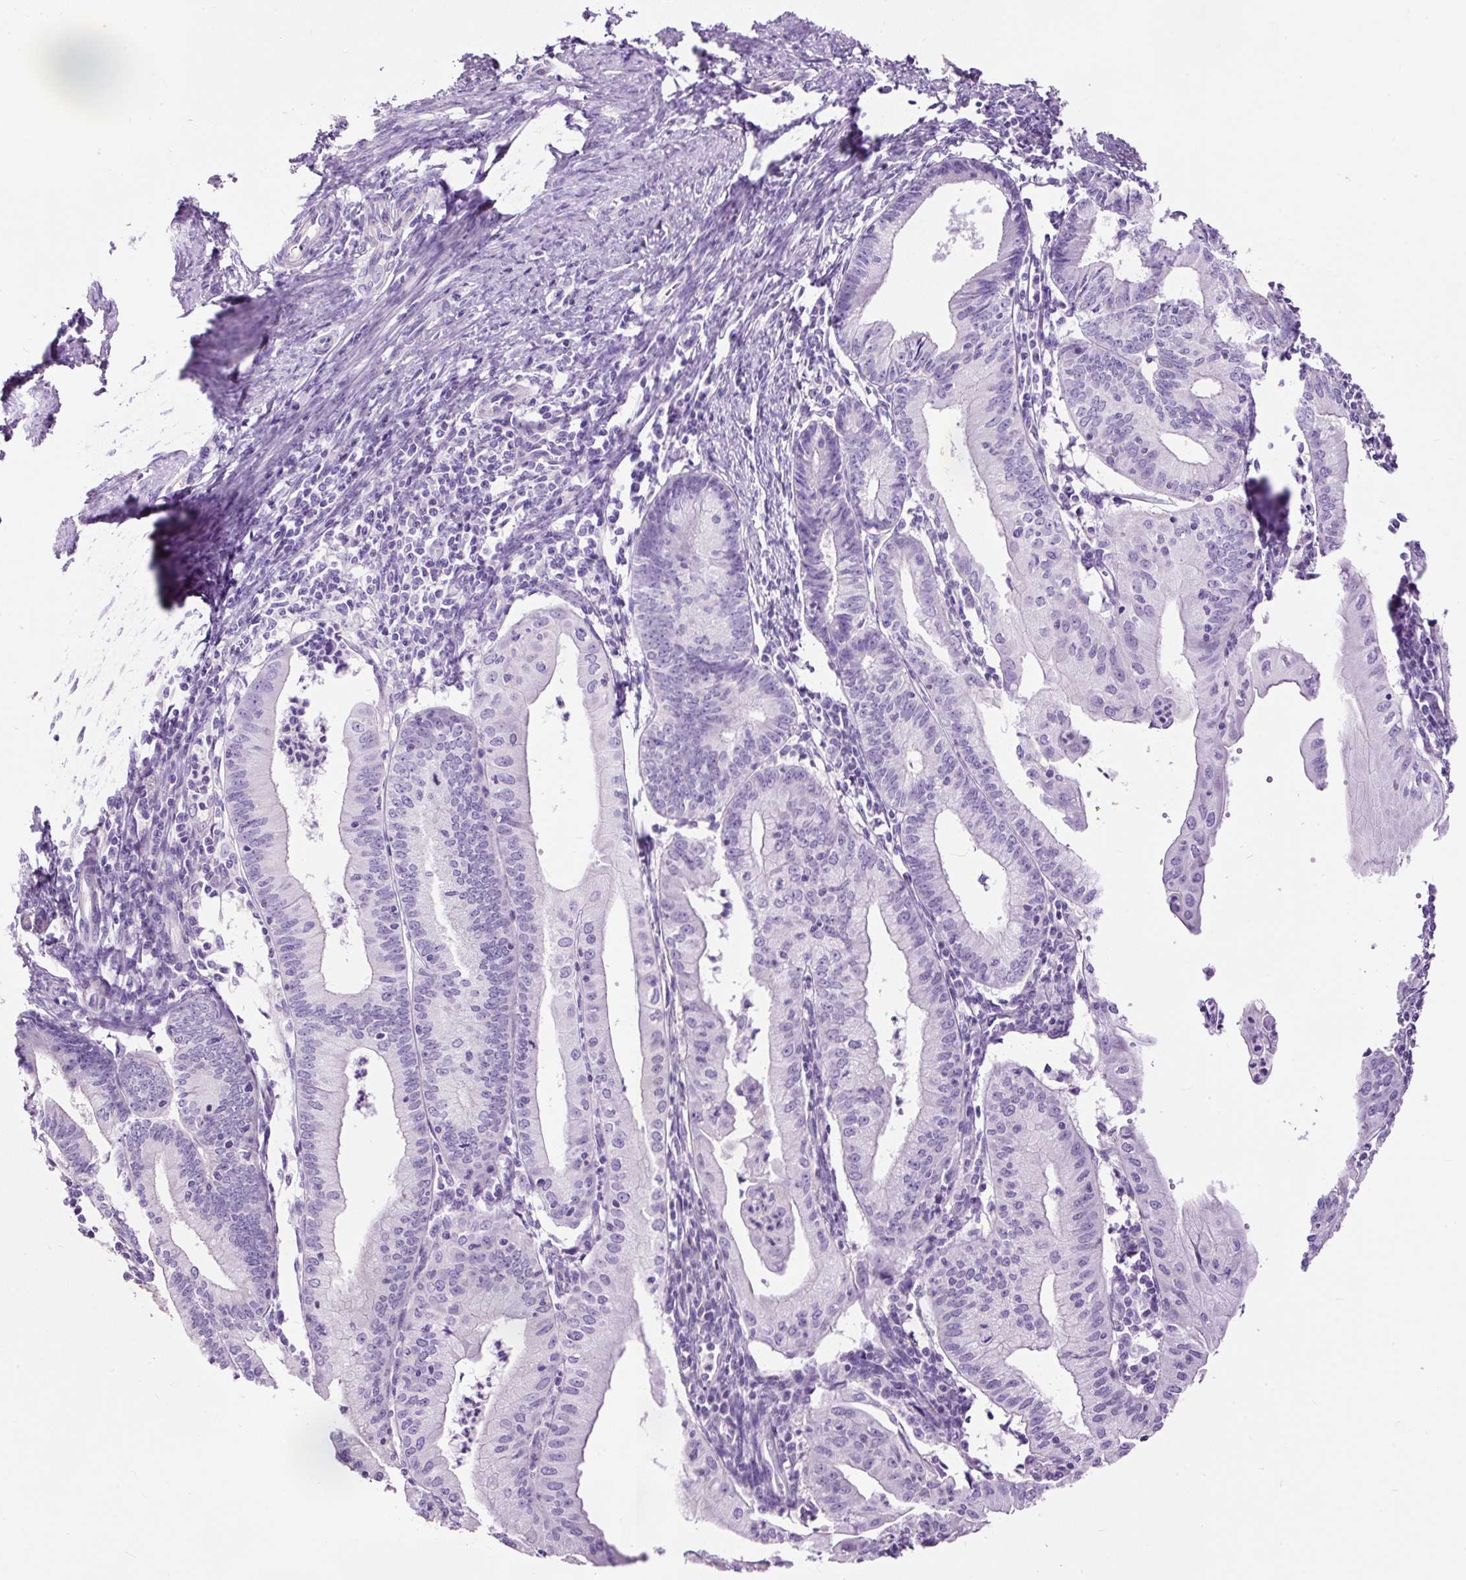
{"staining": {"intensity": "negative", "quantity": "none", "location": "none"}, "tissue": "endometrial cancer", "cell_type": "Tumor cells", "image_type": "cancer", "snomed": [{"axis": "morphology", "description": "Adenocarcinoma, NOS"}, {"axis": "topography", "description": "Endometrium"}], "caption": "Immunohistochemical staining of endometrial cancer (adenocarcinoma) shows no significant staining in tumor cells. (DAB (3,3'-diaminobenzidine) immunohistochemistry, high magnification).", "gene": "PDIA2", "patient": {"sex": "female", "age": 60}}